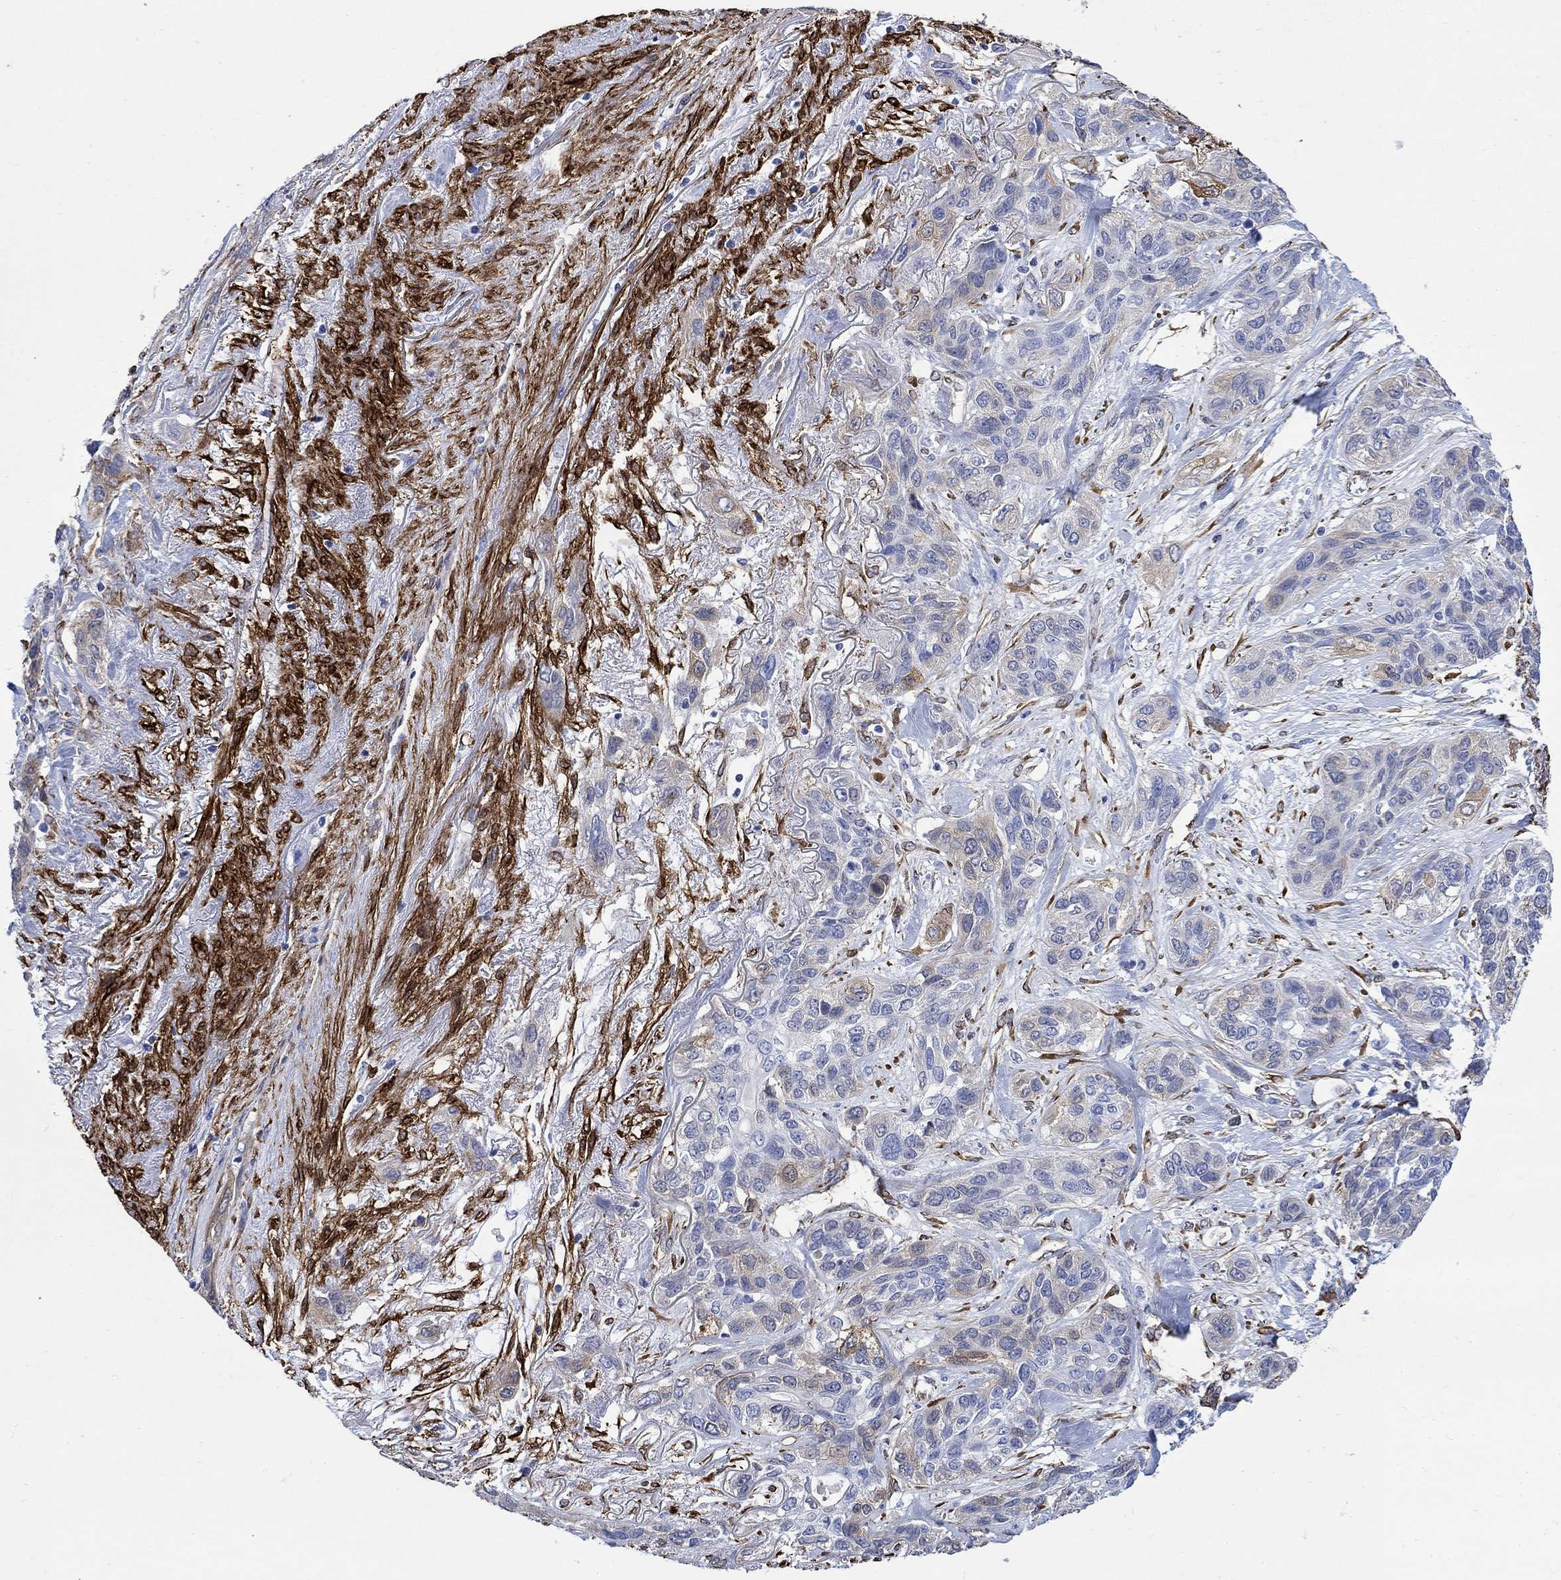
{"staining": {"intensity": "moderate", "quantity": "<25%", "location": "cytoplasmic/membranous"}, "tissue": "lung cancer", "cell_type": "Tumor cells", "image_type": "cancer", "snomed": [{"axis": "morphology", "description": "Squamous cell carcinoma, NOS"}, {"axis": "topography", "description": "Lung"}], "caption": "Brown immunohistochemical staining in lung cancer (squamous cell carcinoma) demonstrates moderate cytoplasmic/membranous expression in about <25% of tumor cells.", "gene": "TGM2", "patient": {"sex": "female", "age": 70}}